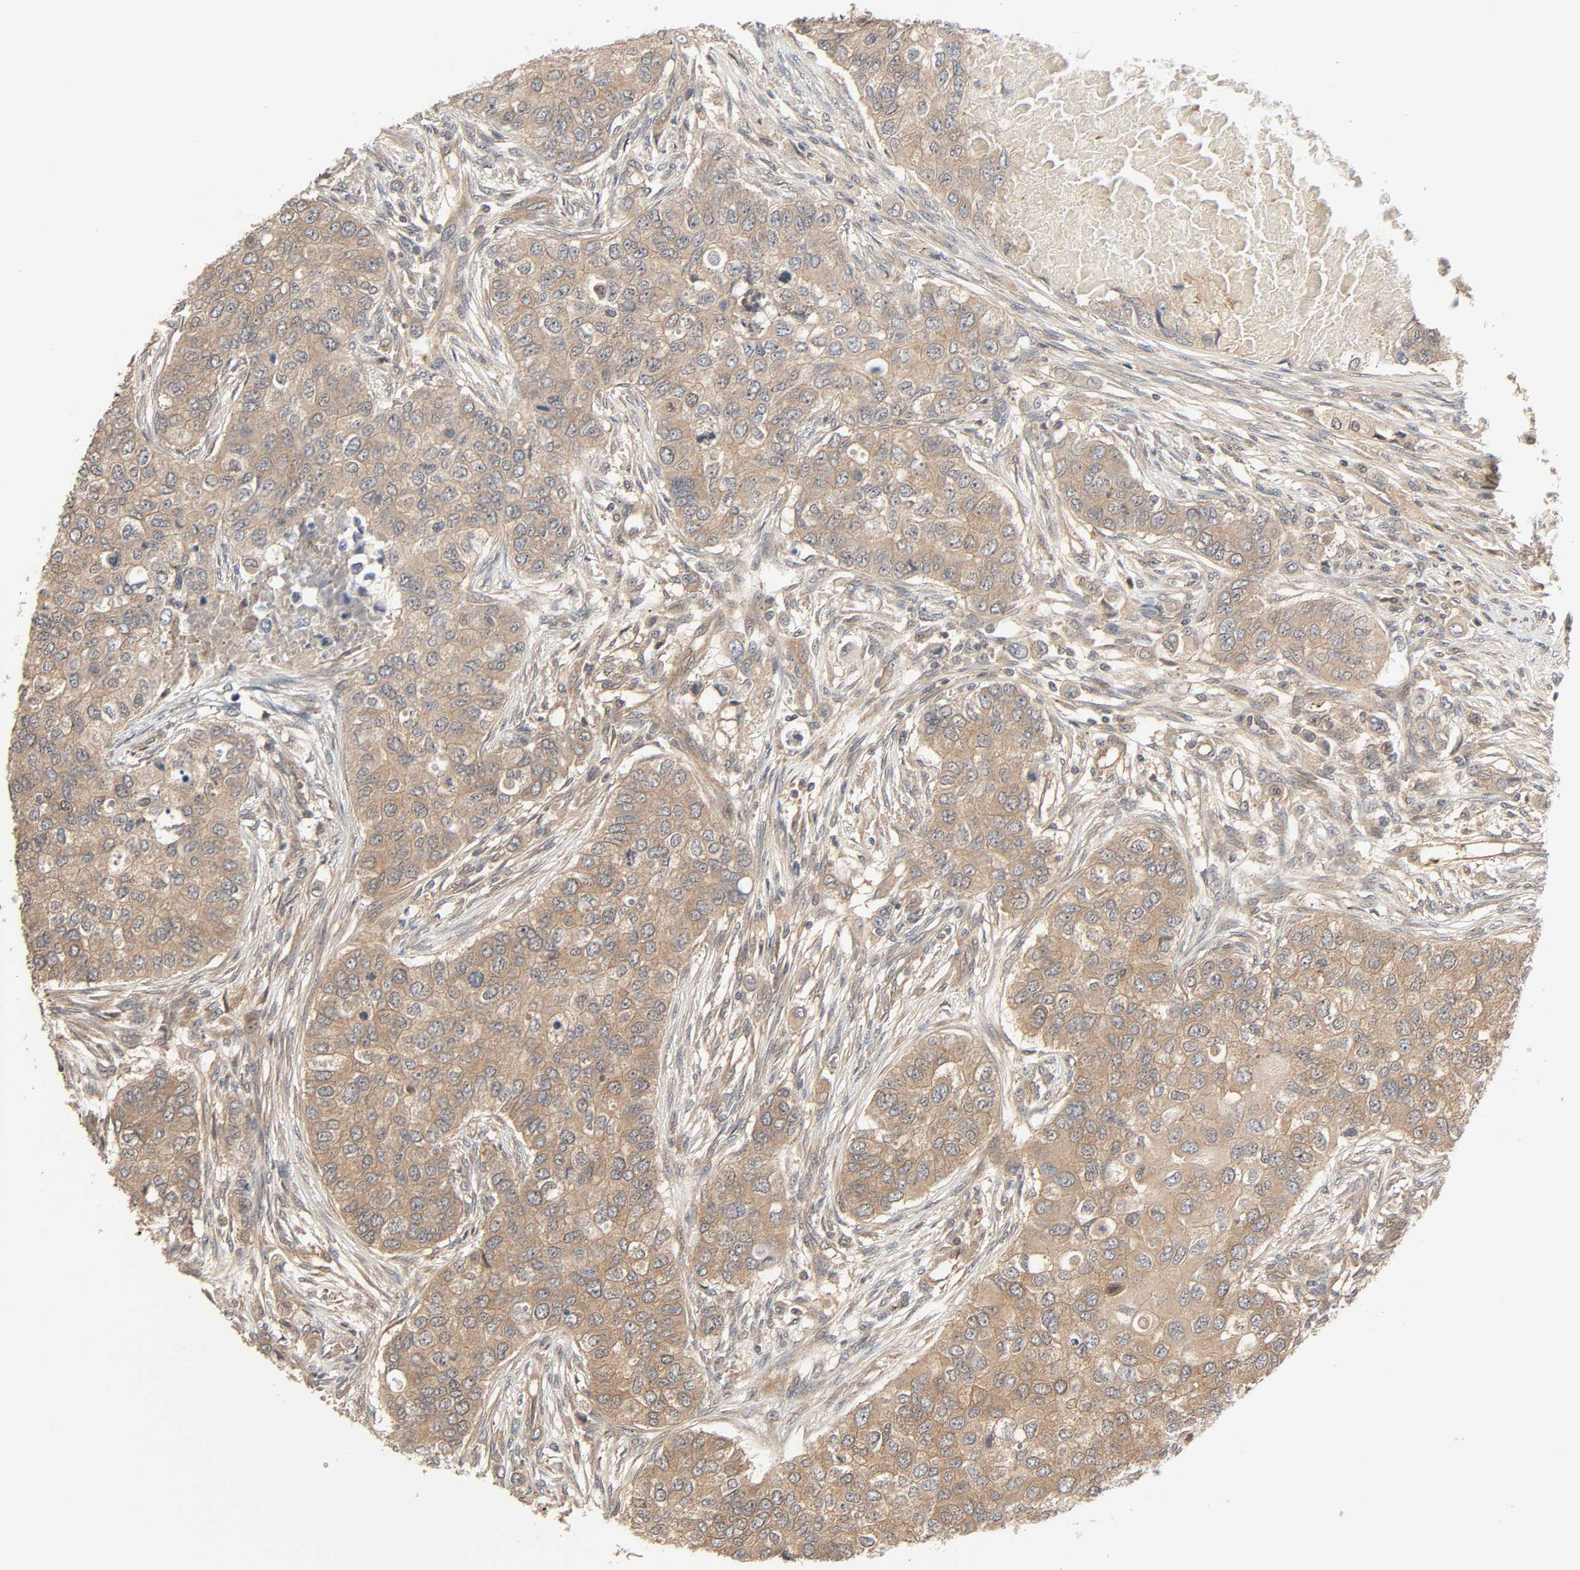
{"staining": {"intensity": "moderate", "quantity": ">75%", "location": "cytoplasmic/membranous"}, "tissue": "breast cancer", "cell_type": "Tumor cells", "image_type": "cancer", "snomed": [{"axis": "morphology", "description": "Normal tissue, NOS"}, {"axis": "morphology", "description": "Duct carcinoma"}, {"axis": "topography", "description": "Breast"}], "caption": "This photomicrograph shows immunohistochemistry staining of breast intraductal carcinoma, with medium moderate cytoplasmic/membranous positivity in approximately >75% of tumor cells.", "gene": "PPP2R1B", "patient": {"sex": "female", "age": 49}}